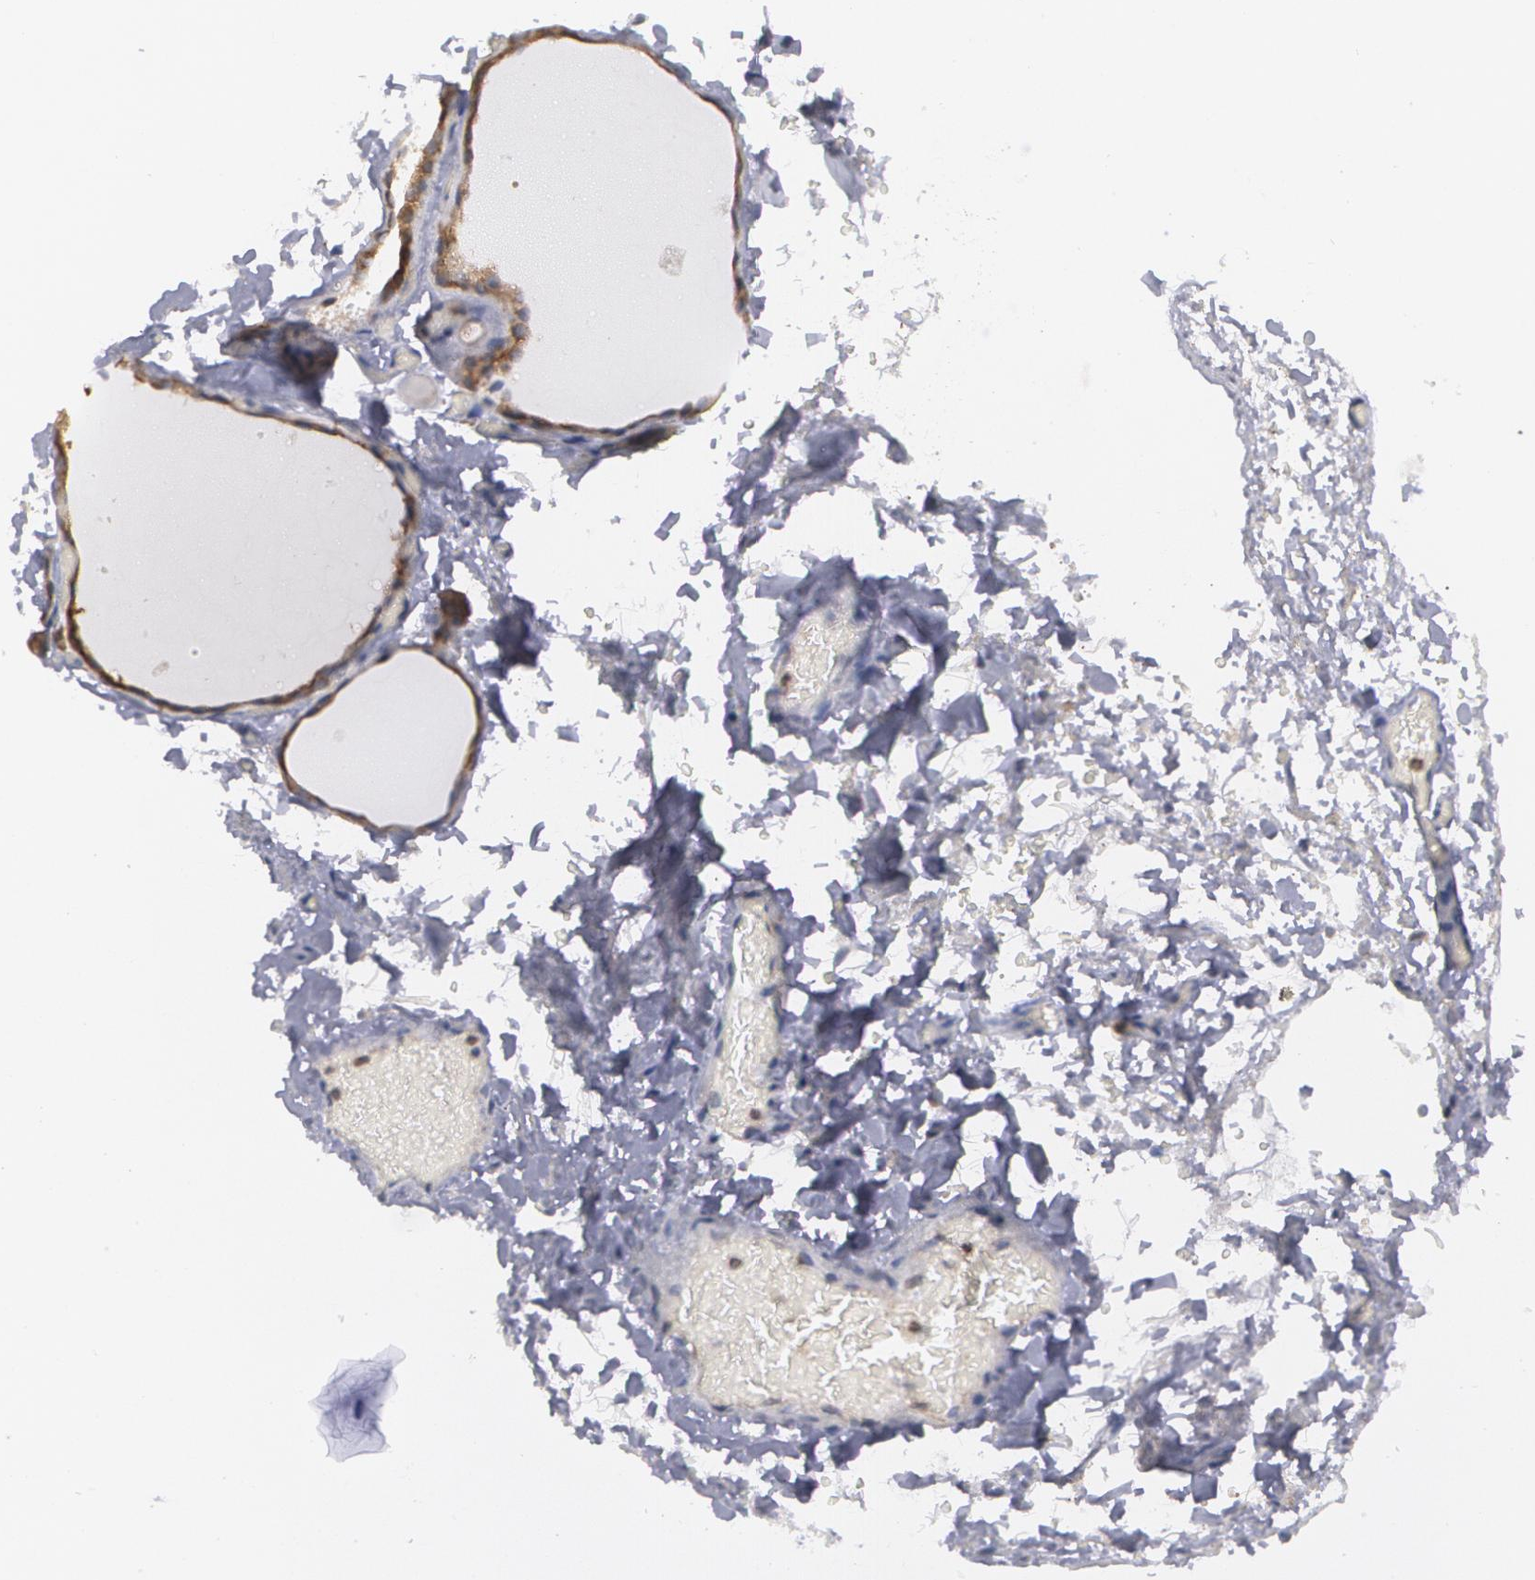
{"staining": {"intensity": "moderate", "quantity": ">75%", "location": "cytoplasmic/membranous"}, "tissue": "thyroid gland", "cell_type": "Glandular cells", "image_type": "normal", "snomed": [{"axis": "morphology", "description": "Normal tissue, NOS"}, {"axis": "topography", "description": "Thyroid gland"}], "caption": "Thyroid gland stained with immunohistochemistry reveals moderate cytoplasmic/membranous positivity in approximately >75% of glandular cells.", "gene": "MTHFD1", "patient": {"sex": "male", "age": 76}}